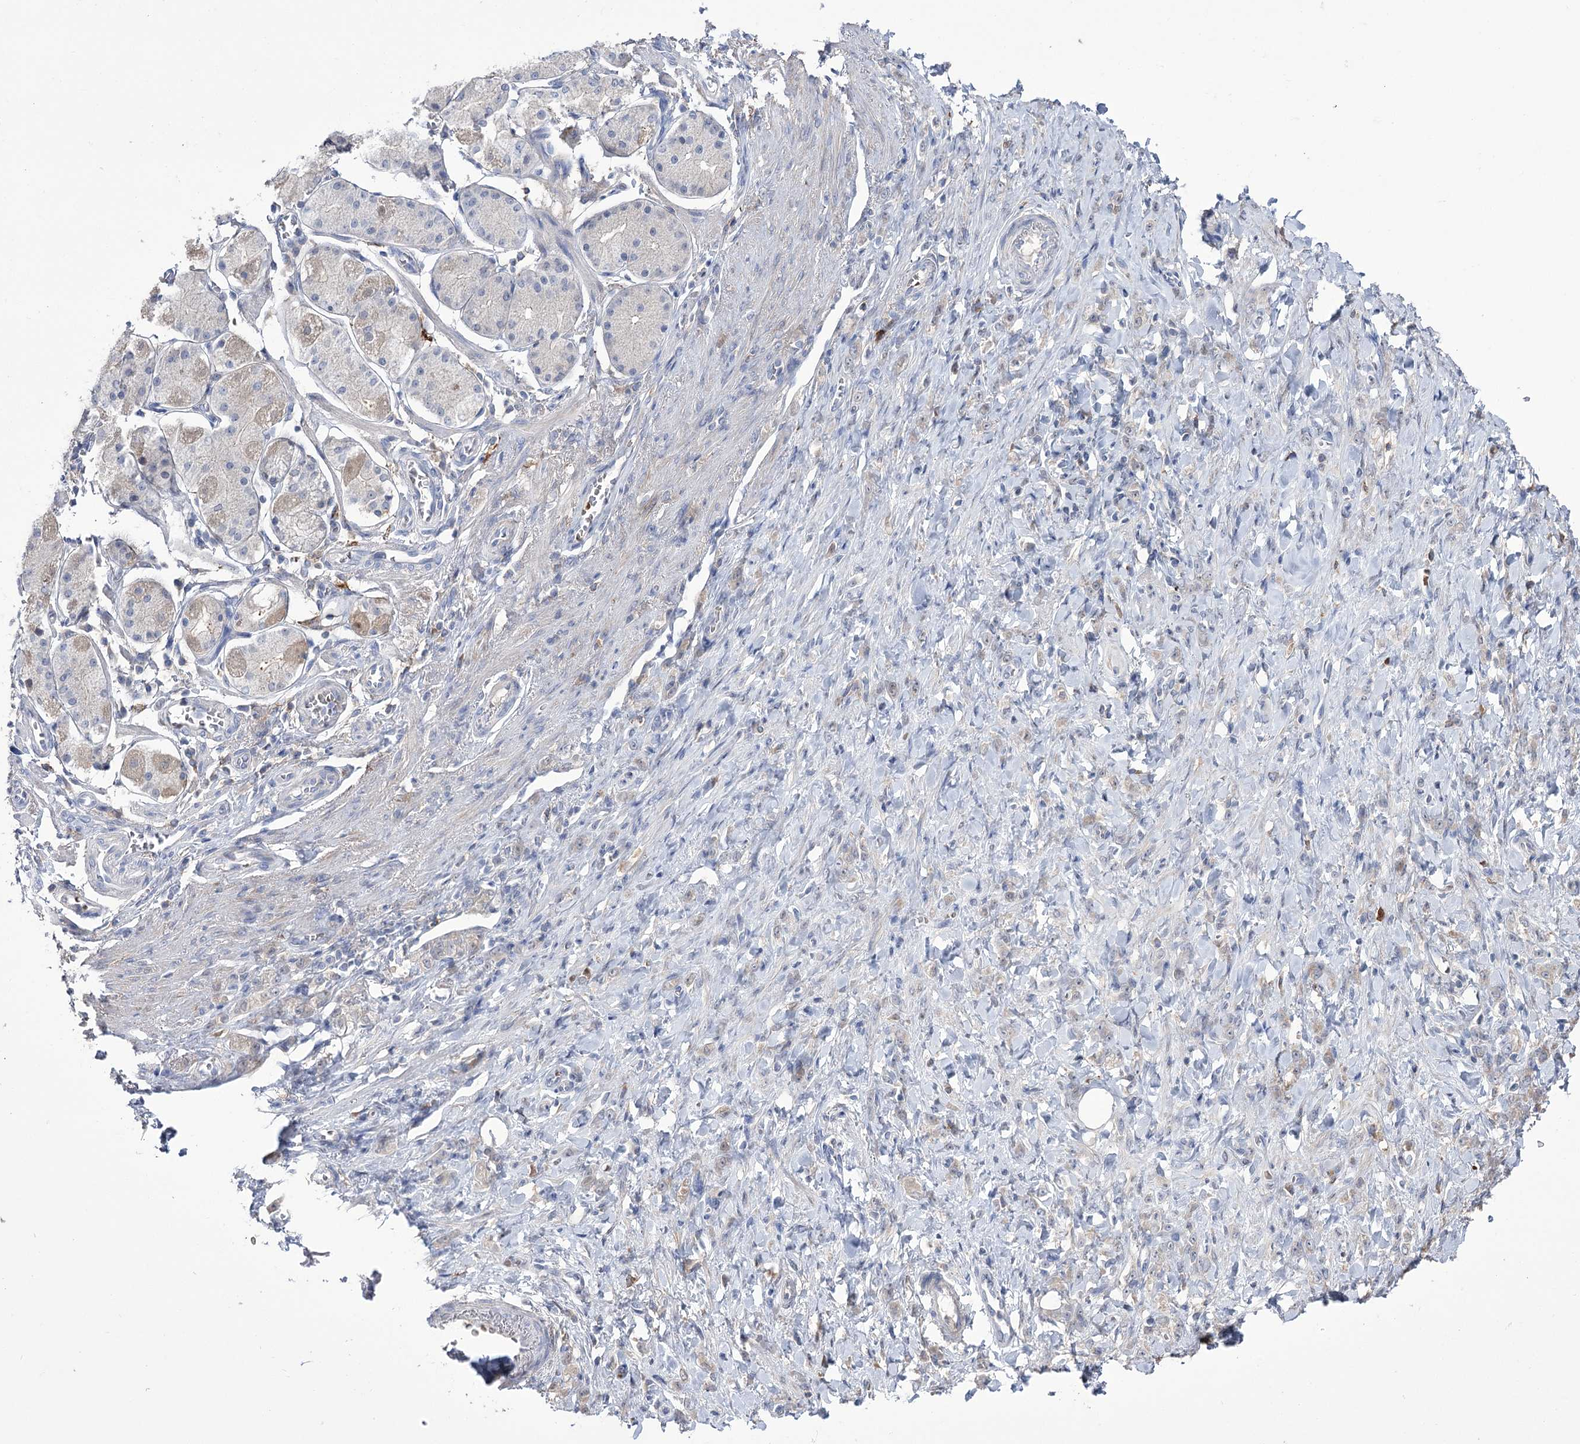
{"staining": {"intensity": "negative", "quantity": "none", "location": "none"}, "tissue": "stomach cancer", "cell_type": "Tumor cells", "image_type": "cancer", "snomed": [{"axis": "morphology", "description": "Normal tissue, NOS"}, {"axis": "morphology", "description": "Adenocarcinoma, NOS"}, {"axis": "topography", "description": "Stomach"}], "caption": "The image displays no significant staining in tumor cells of stomach cancer. (DAB (3,3'-diaminobenzidine) IHC, high magnification).", "gene": "ZNF622", "patient": {"sex": "male", "age": 82}}